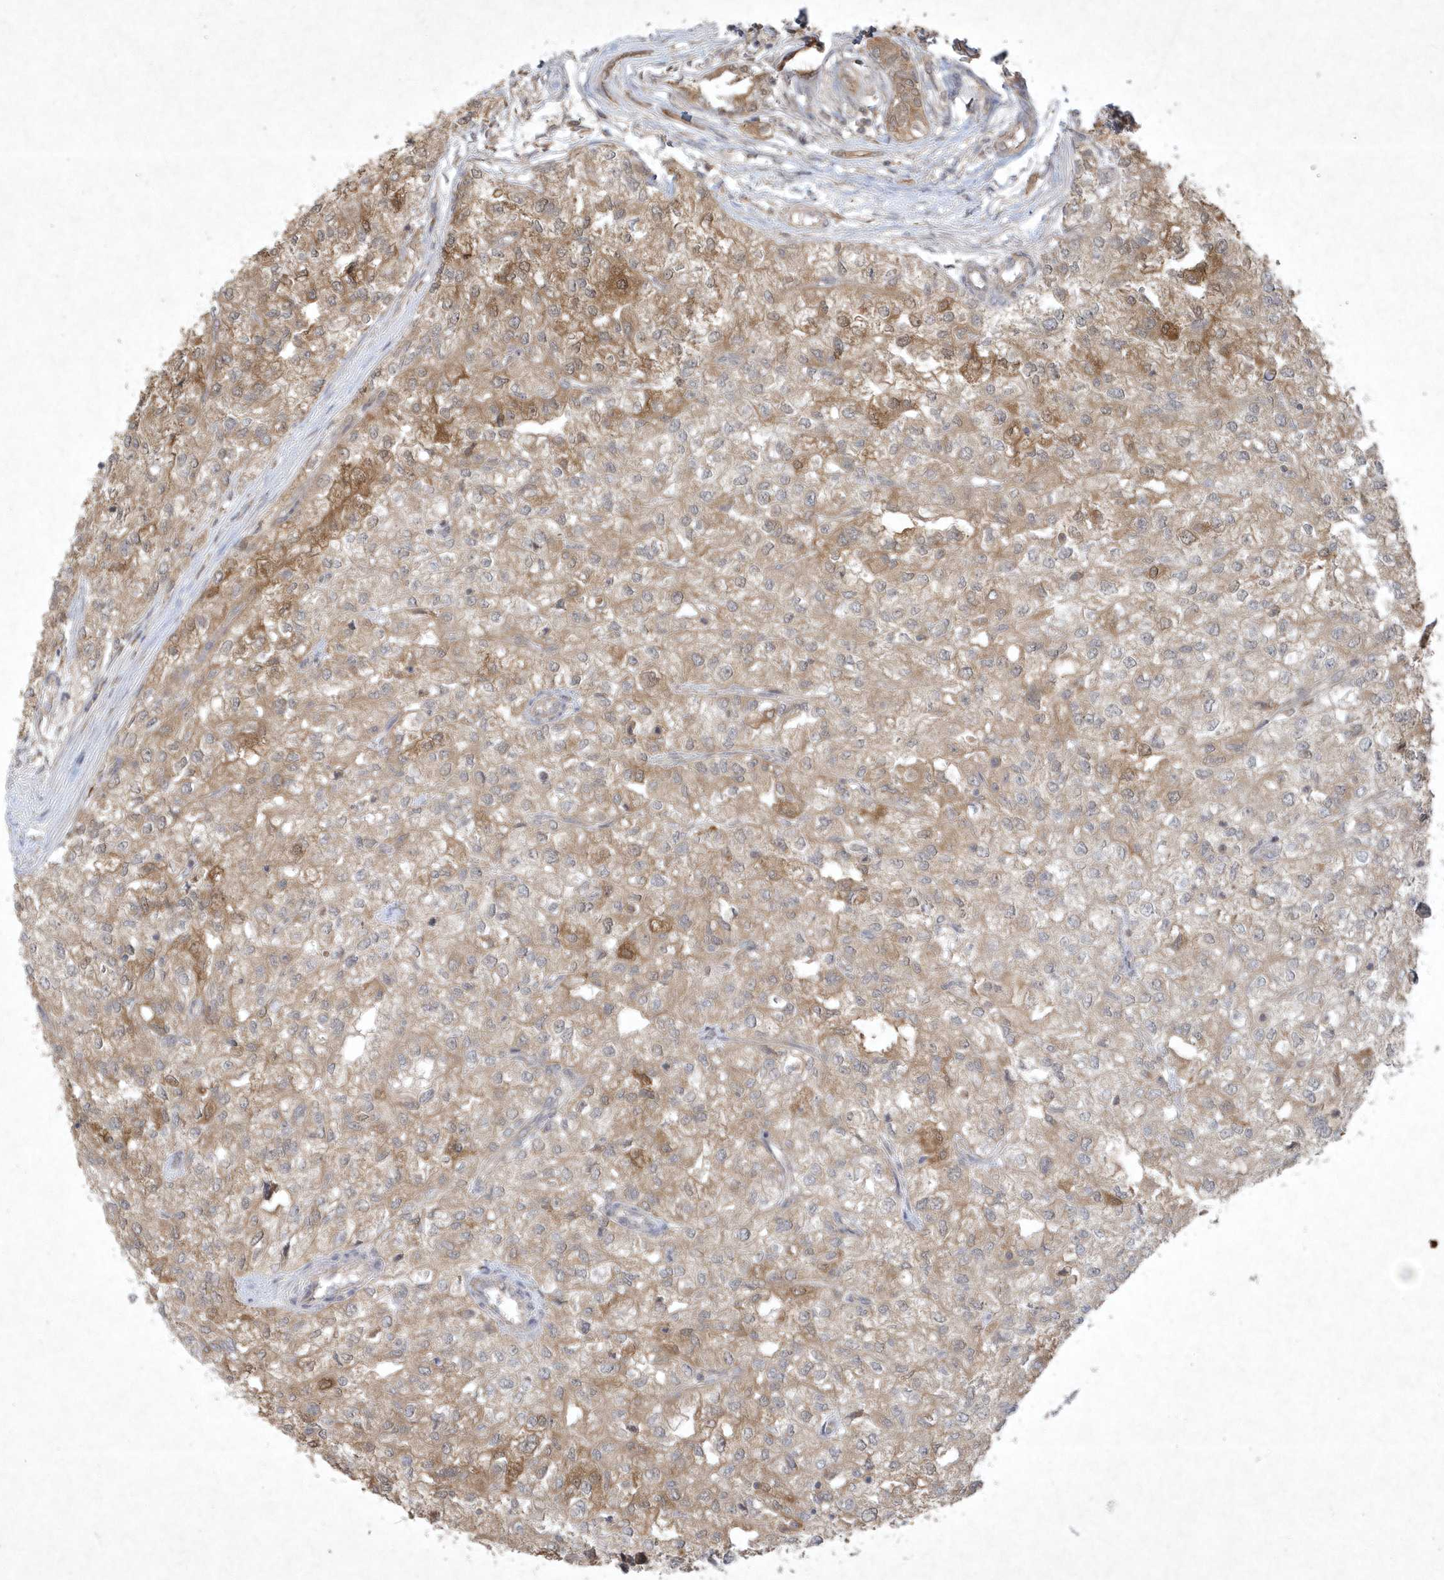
{"staining": {"intensity": "moderate", "quantity": "25%-75%", "location": "cytoplasmic/membranous"}, "tissue": "renal cancer", "cell_type": "Tumor cells", "image_type": "cancer", "snomed": [{"axis": "morphology", "description": "Adenocarcinoma, NOS"}, {"axis": "topography", "description": "Kidney"}], "caption": "This is a micrograph of immunohistochemistry staining of renal adenocarcinoma, which shows moderate staining in the cytoplasmic/membranous of tumor cells.", "gene": "AKR7A2", "patient": {"sex": "female", "age": 54}}